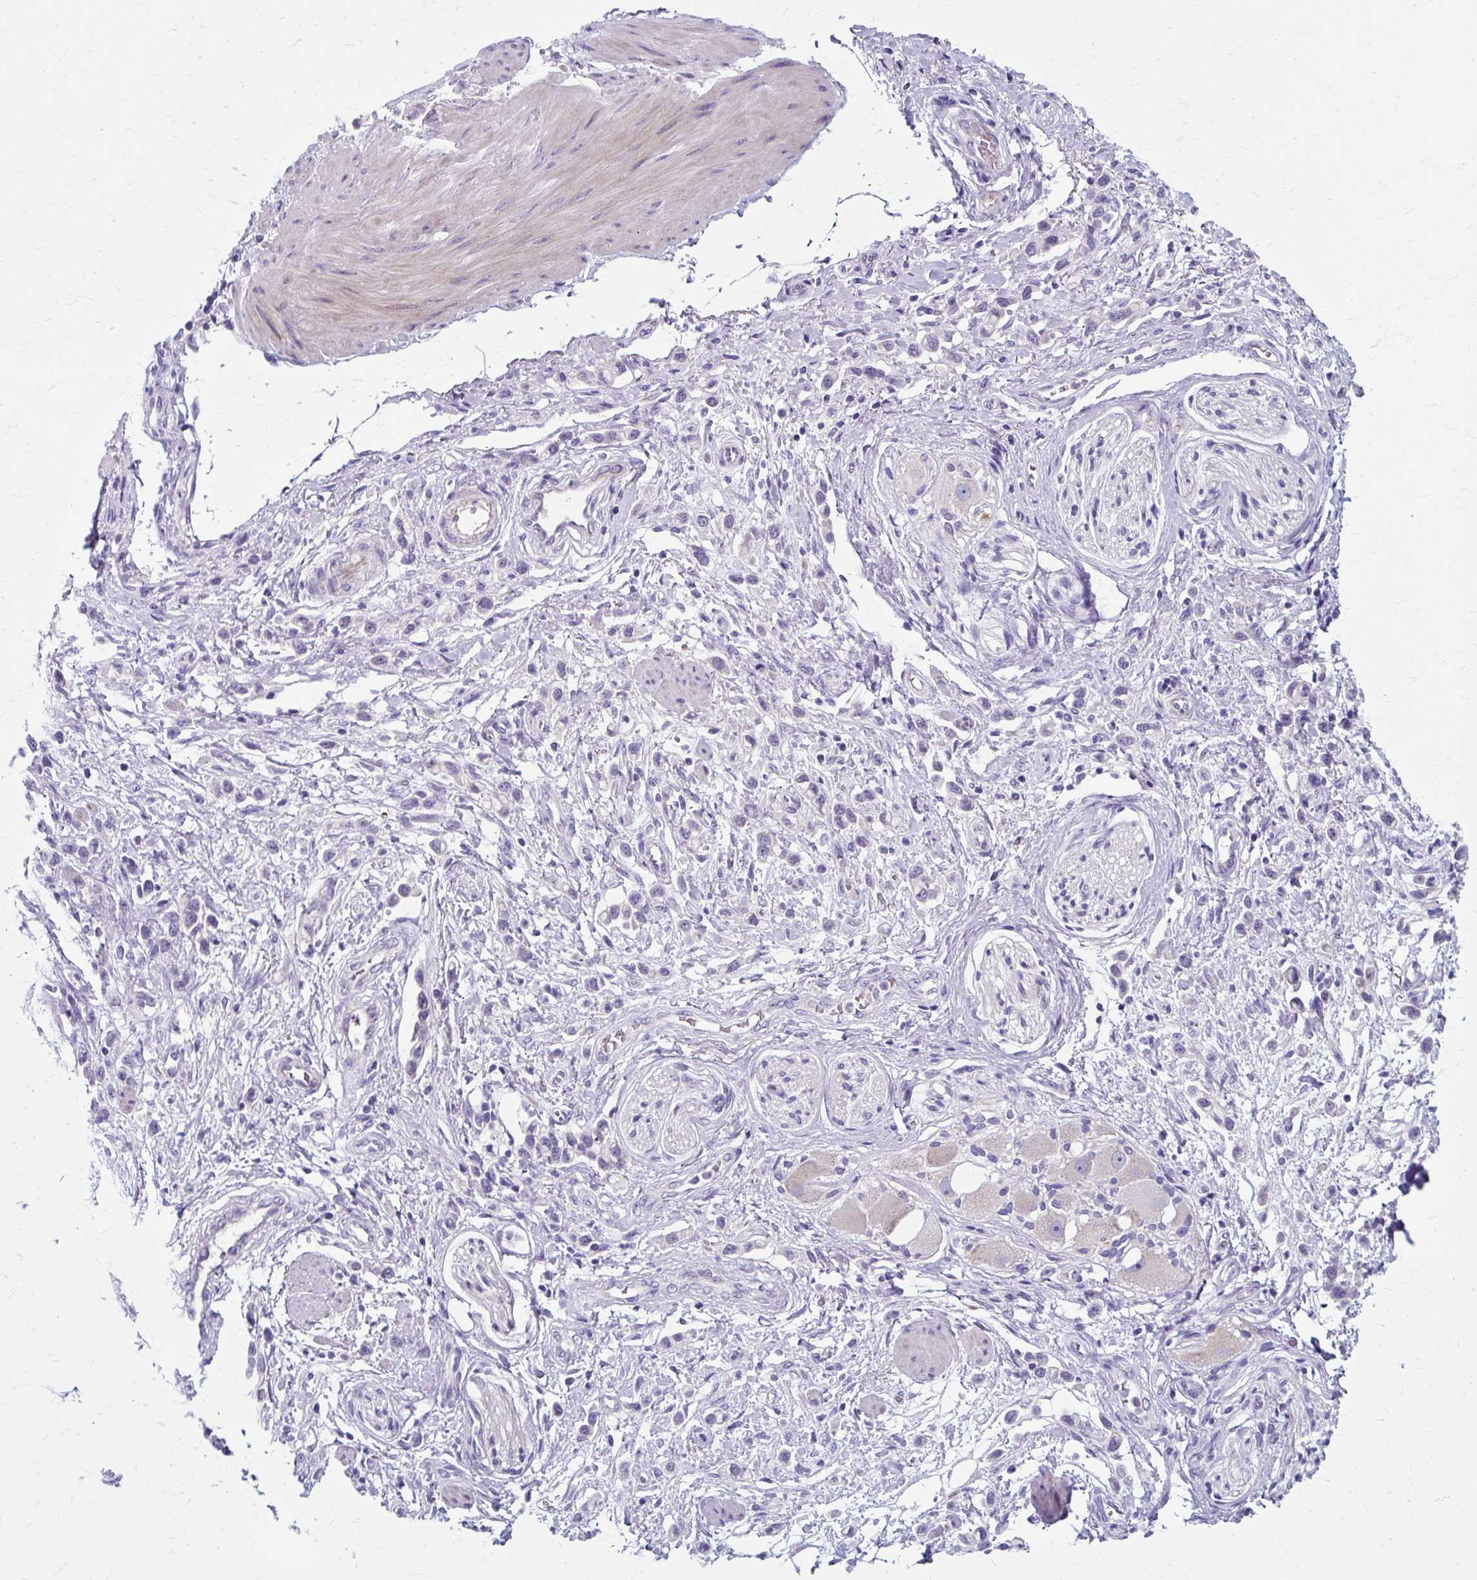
{"staining": {"intensity": "negative", "quantity": "none", "location": "none"}, "tissue": "stomach cancer", "cell_type": "Tumor cells", "image_type": "cancer", "snomed": [{"axis": "morphology", "description": "Adenocarcinoma, NOS"}, {"axis": "topography", "description": "Stomach"}], "caption": "Protein analysis of adenocarcinoma (stomach) exhibits no significant staining in tumor cells.", "gene": "ZNF555", "patient": {"sex": "female", "age": 65}}